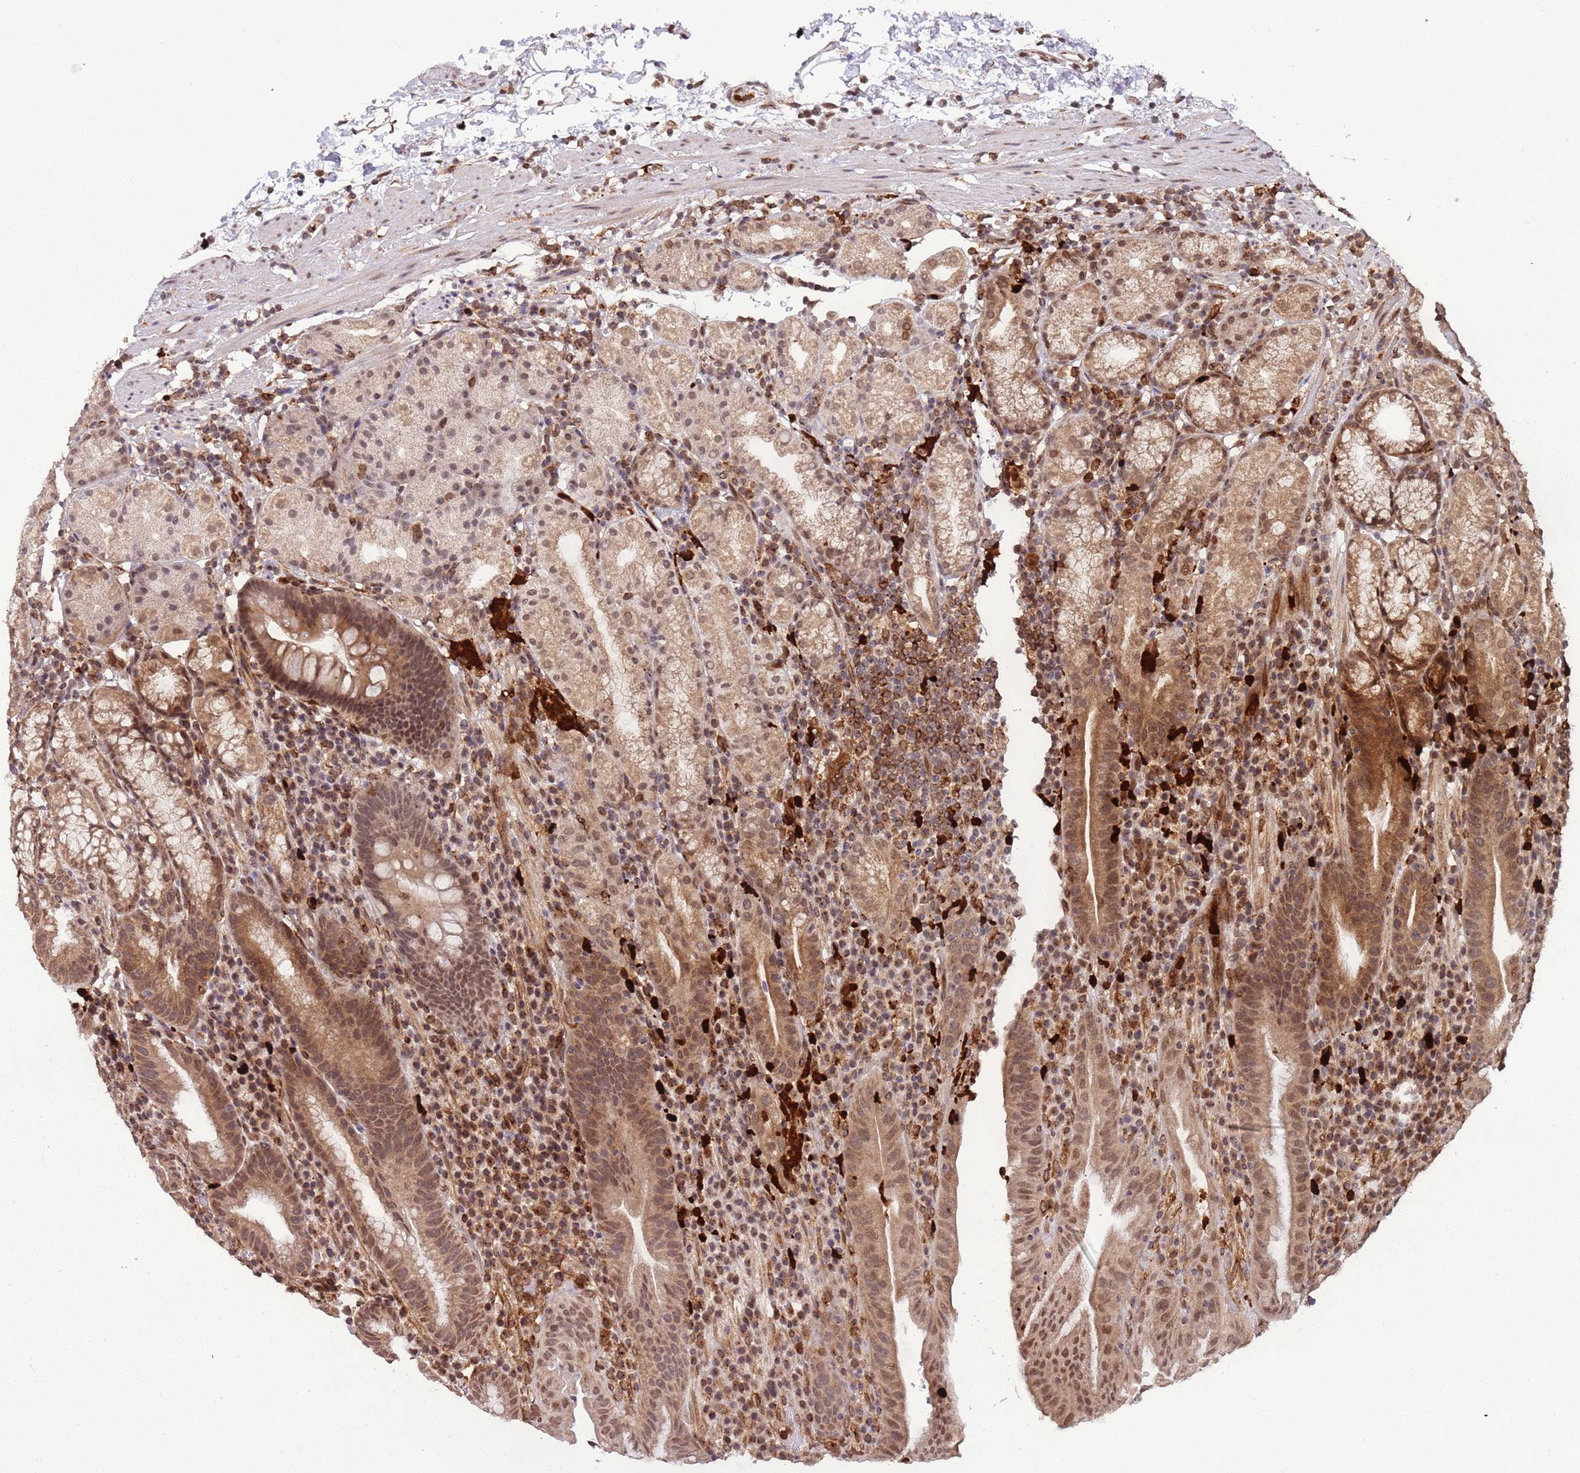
{"staining": {"intensity": "moderate", "quantity": ">75%", "location": "cytoplasmic/membranous,nuclear"}, "tissue": "stomach", "cell_type": "Glandular cells", "image_type": "normal", "snomed": [{"axis": "morphology", "description": "Normal tissue, NOS"}, {"axis": "morphology", "description": "Inflammation, NOS"}, {"axis": "topography", "description": "Stomach"}], "caption": "DAB immunohistochemical staining of unremarkable human stomach demonstrates moderate cytoplasmic/membranous,nuclear protein staining in approximately >75% of glandular cells. Ihc stains the protein of interest in brown and the nuclei are stained blue.", "gene": "CEP170", "patient": {"sex": "male", "age": 79}}